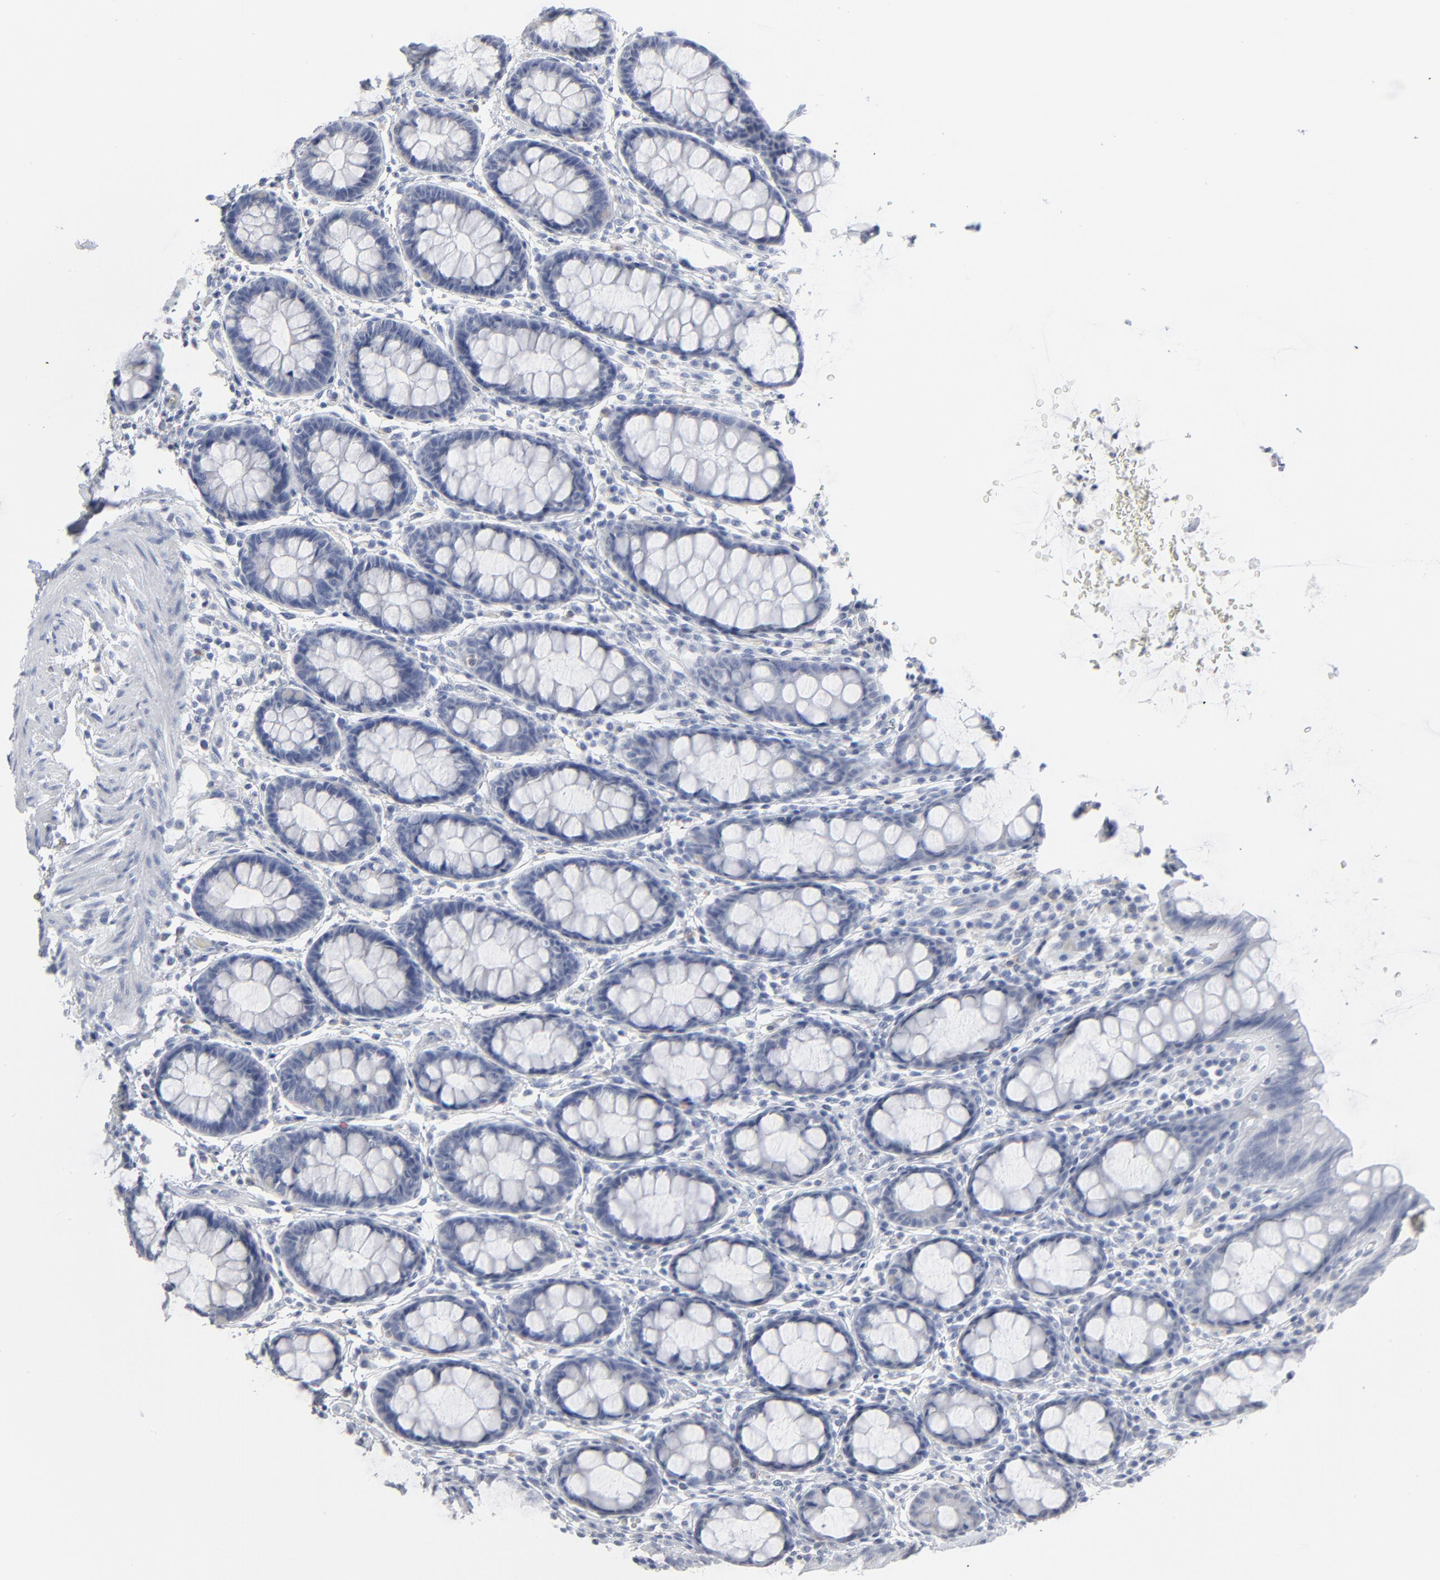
{"staining": {"intensity": "negative", "quantity": "none", "location": "none"}, "tissue": "rectum", "cell_type": "Glandular cells", "image_type": "normal", "snomed": [{"axis": "morphology", "description": "Normal tissue, NOS"}, {"axis": "topography", "description": "Rectum"}], "caption": "Rectum stained for a protein using immunohistochemistry demonstrates no expression glandular cells.", "gene": "PAGE1", "patient": {"sex": "male", "age": 92}}